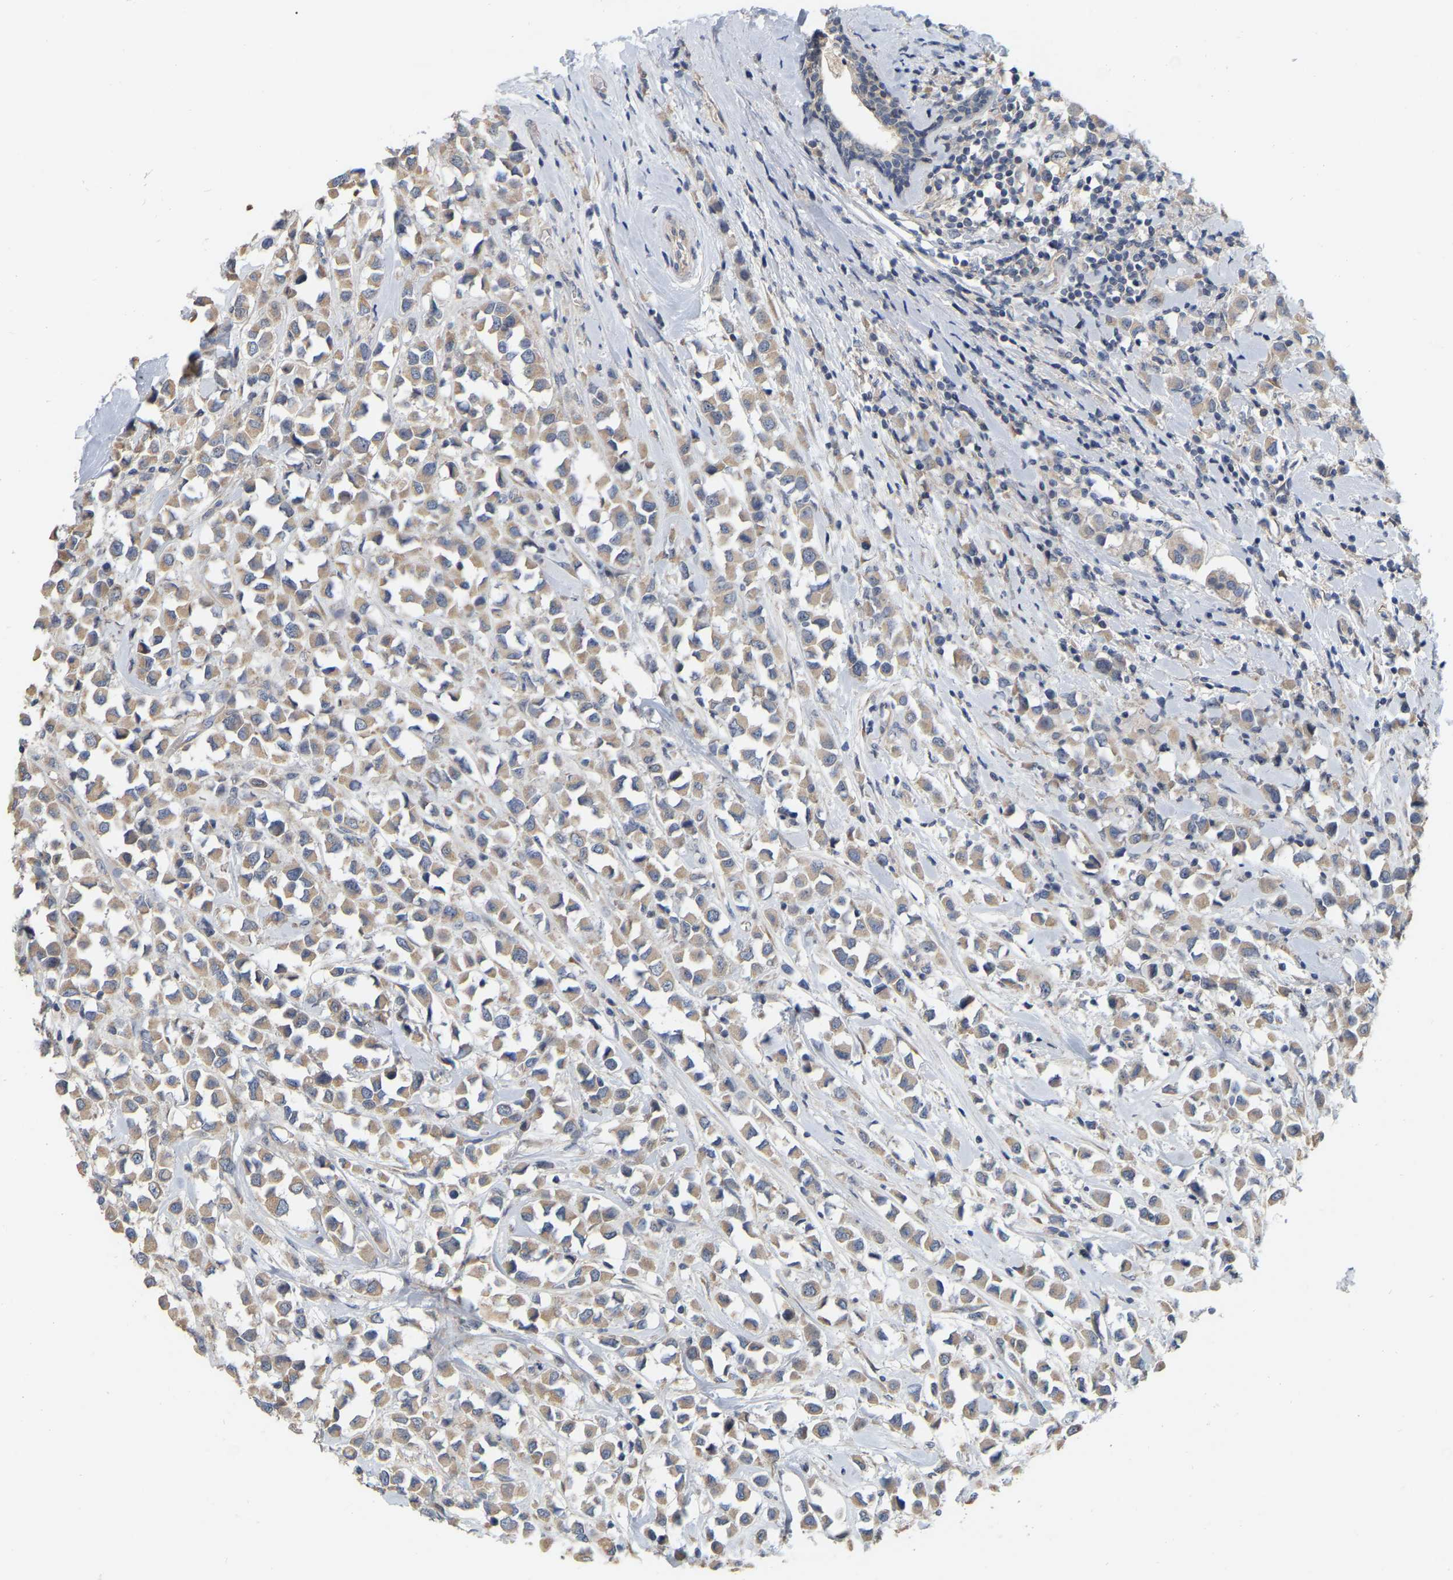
{"staining": {"intensity": "weak", "quantity": ">75%", "location": "cytoplasmic/membranous"}, "tissue": "breast cancer", "cell_type": "Tumor cells", "image_type": "cancer", "snomed": [{"axis": "morphology", "description": "Duct carcinoma"}, {"axis": "topography", "description": "Breast"}], "caption": "Immunohistochemical staining of human breast cancer (intraductal carcinoma) reveals weak cytoplasmic/membranous protein positivity in about >75% of tumor cells.", "gene": "SSH1", "patient": {"sex": "female", "age": 61}}